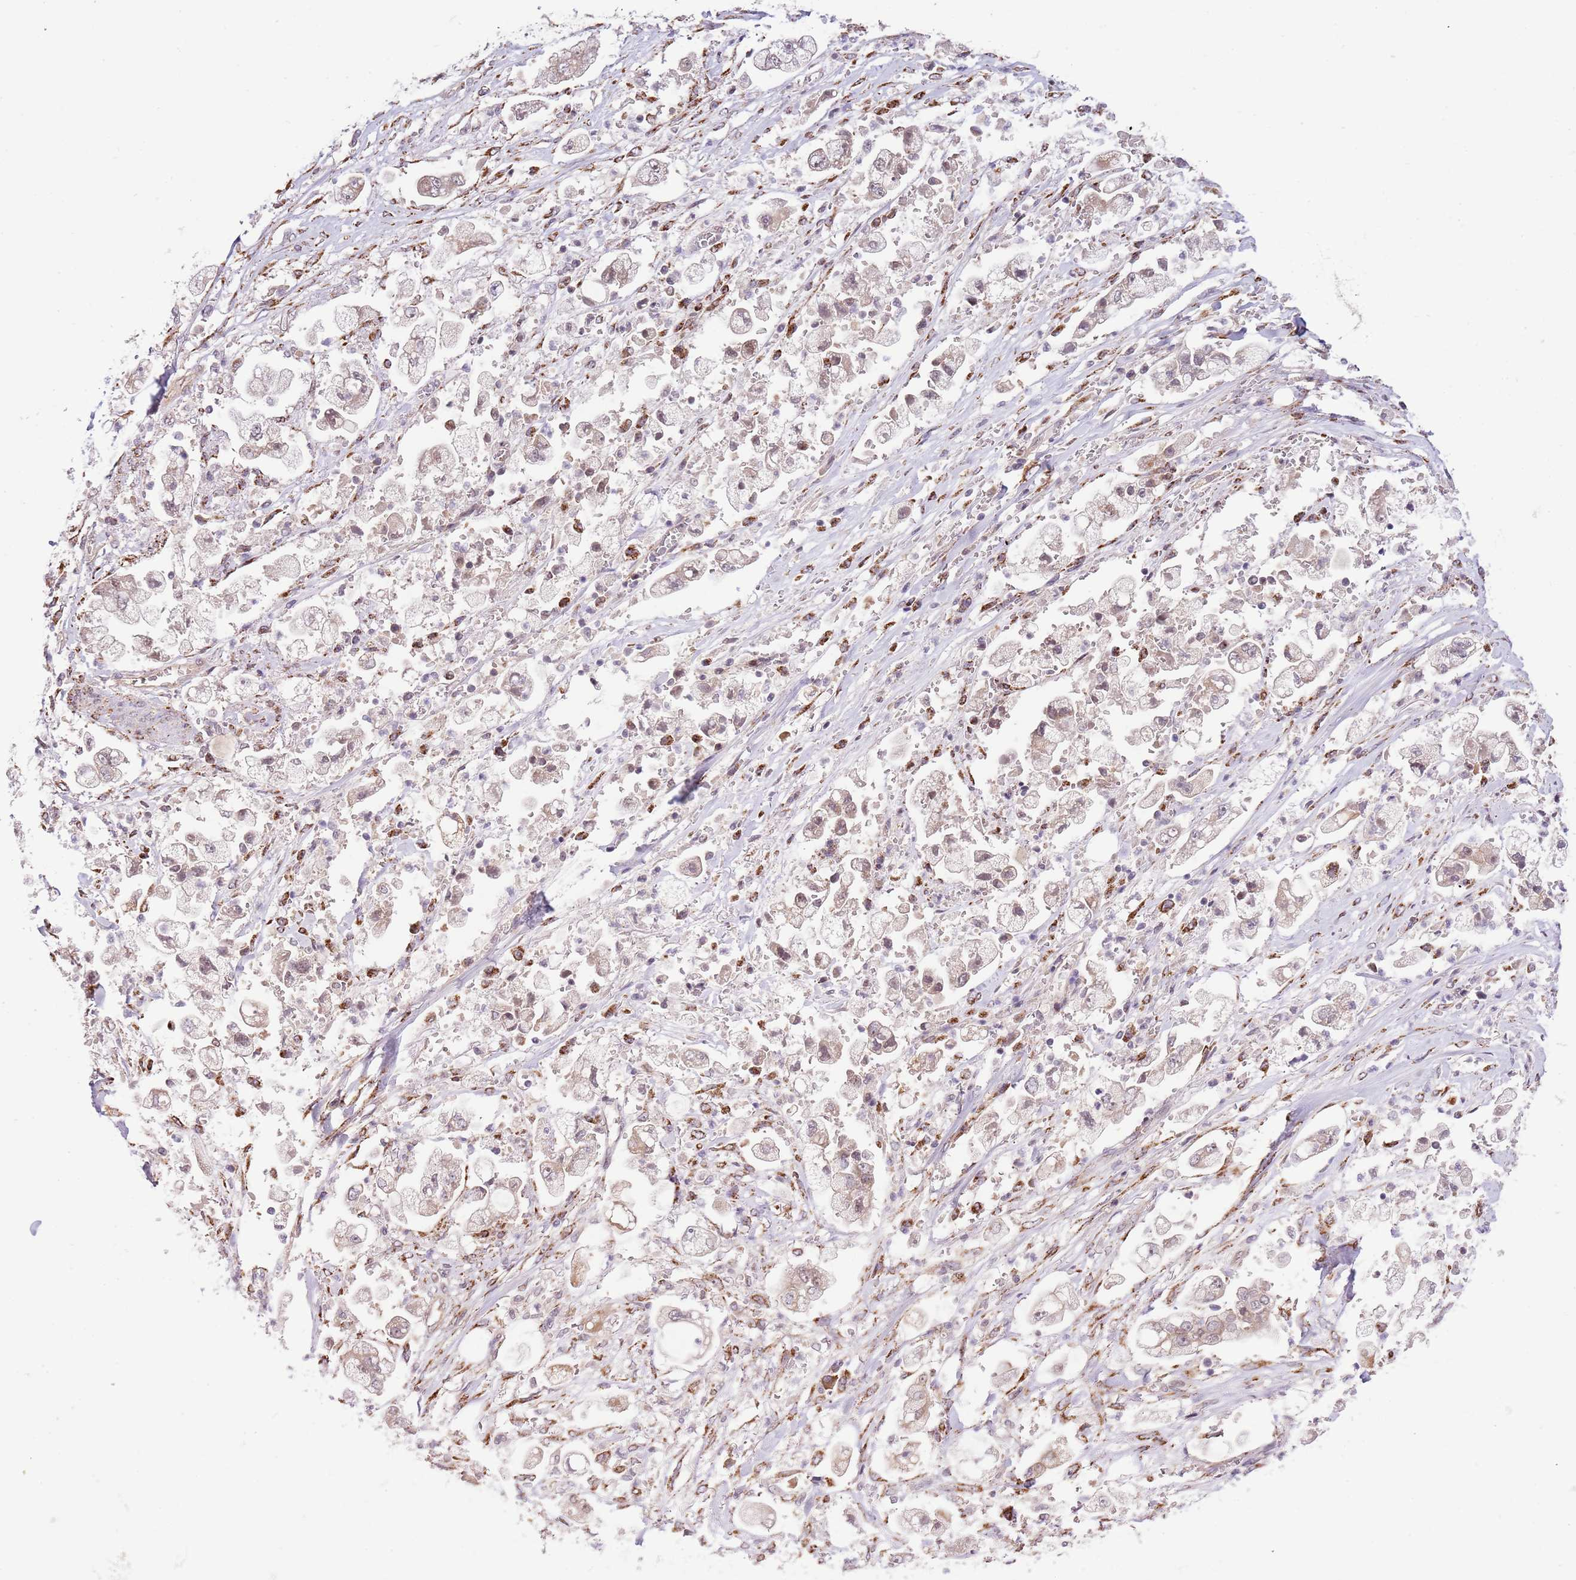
{"staining": {"intensity": "weak", "quantity": "<25%", "location": "cytoplasmic/membranous"}, "tissue": "stomach cancer", "cell_type": "Tumor cells", "image_type": "cancer", "snomed": [{"axis": "morphology", "description": "Adenocarcinoma, NOS"}, {"axis": "topography", "description": "Stomach"}], "caption": "Immunohistochemistry (IHC) histopathology image of neoplastic tissue: adenocarcinoma (stomach) stained with DAB displays no significant protein expression in tumor cells.", "gene": "CHD1", "patient": {"sex": "male", "age": 62}}